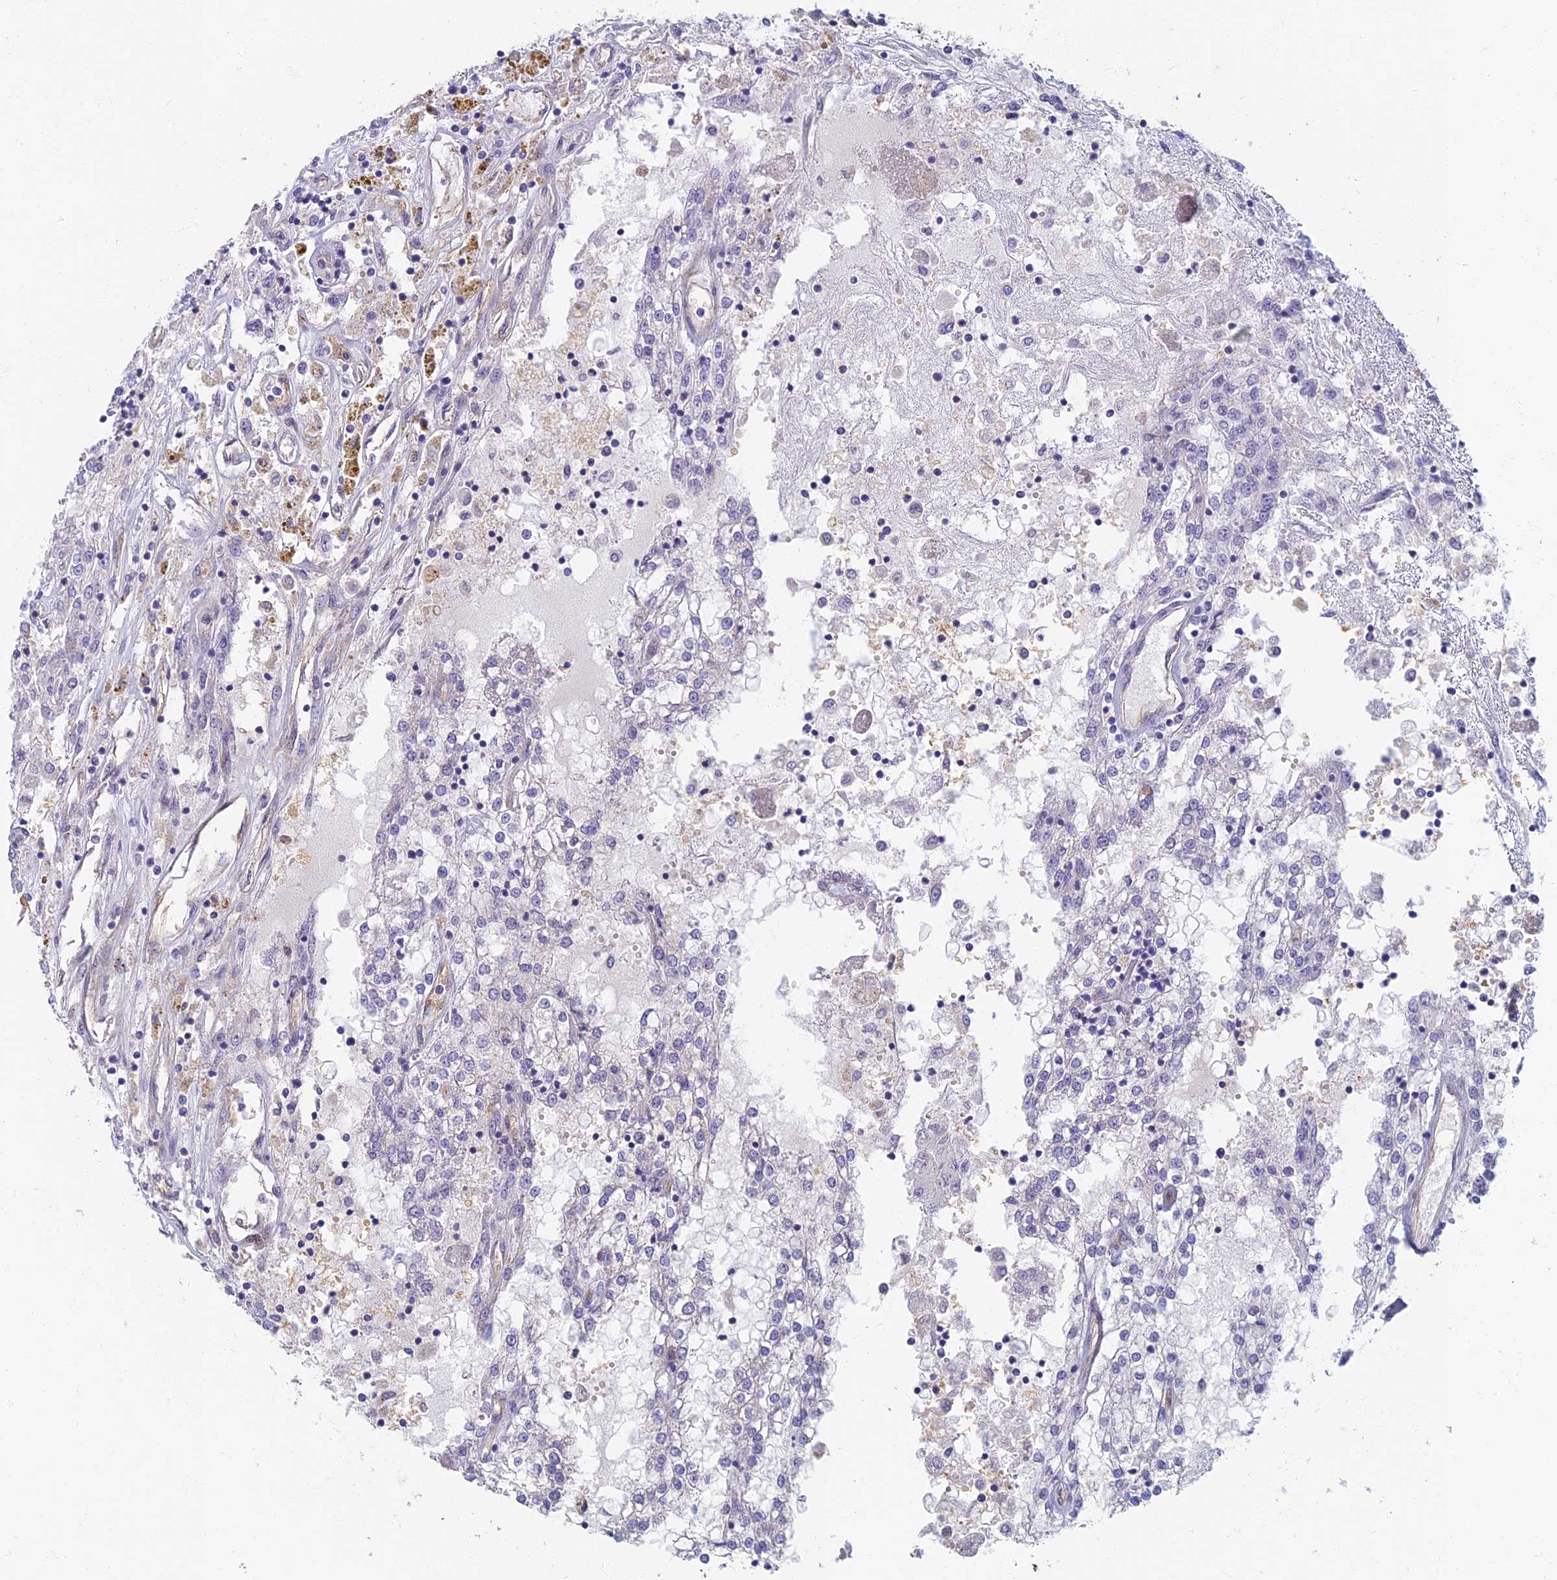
{"staining": {"intensity": "negative", "quantity": "none", "location": "none"}, "tissue": "renal cancer", "cell_type": "Tumor cells", "image_type": "cancer", "snomed": [{"axis": "morphology", "description": "Adenocarcinoma, NOS"}, {"axis": "topography", "description": "Kidney"}], "caption": "This is a histopathology image of IHC staining of renal adenocarcinoma, which shows no expression in tumor cells. Brightfield microscopy of immunohistochemistry (IHC) stained with DAB (brown) and hematoxylin (blue), captured at high magnification.", "gene": "RHBDL2", "patient": {"sex": "female", "age": 52}}